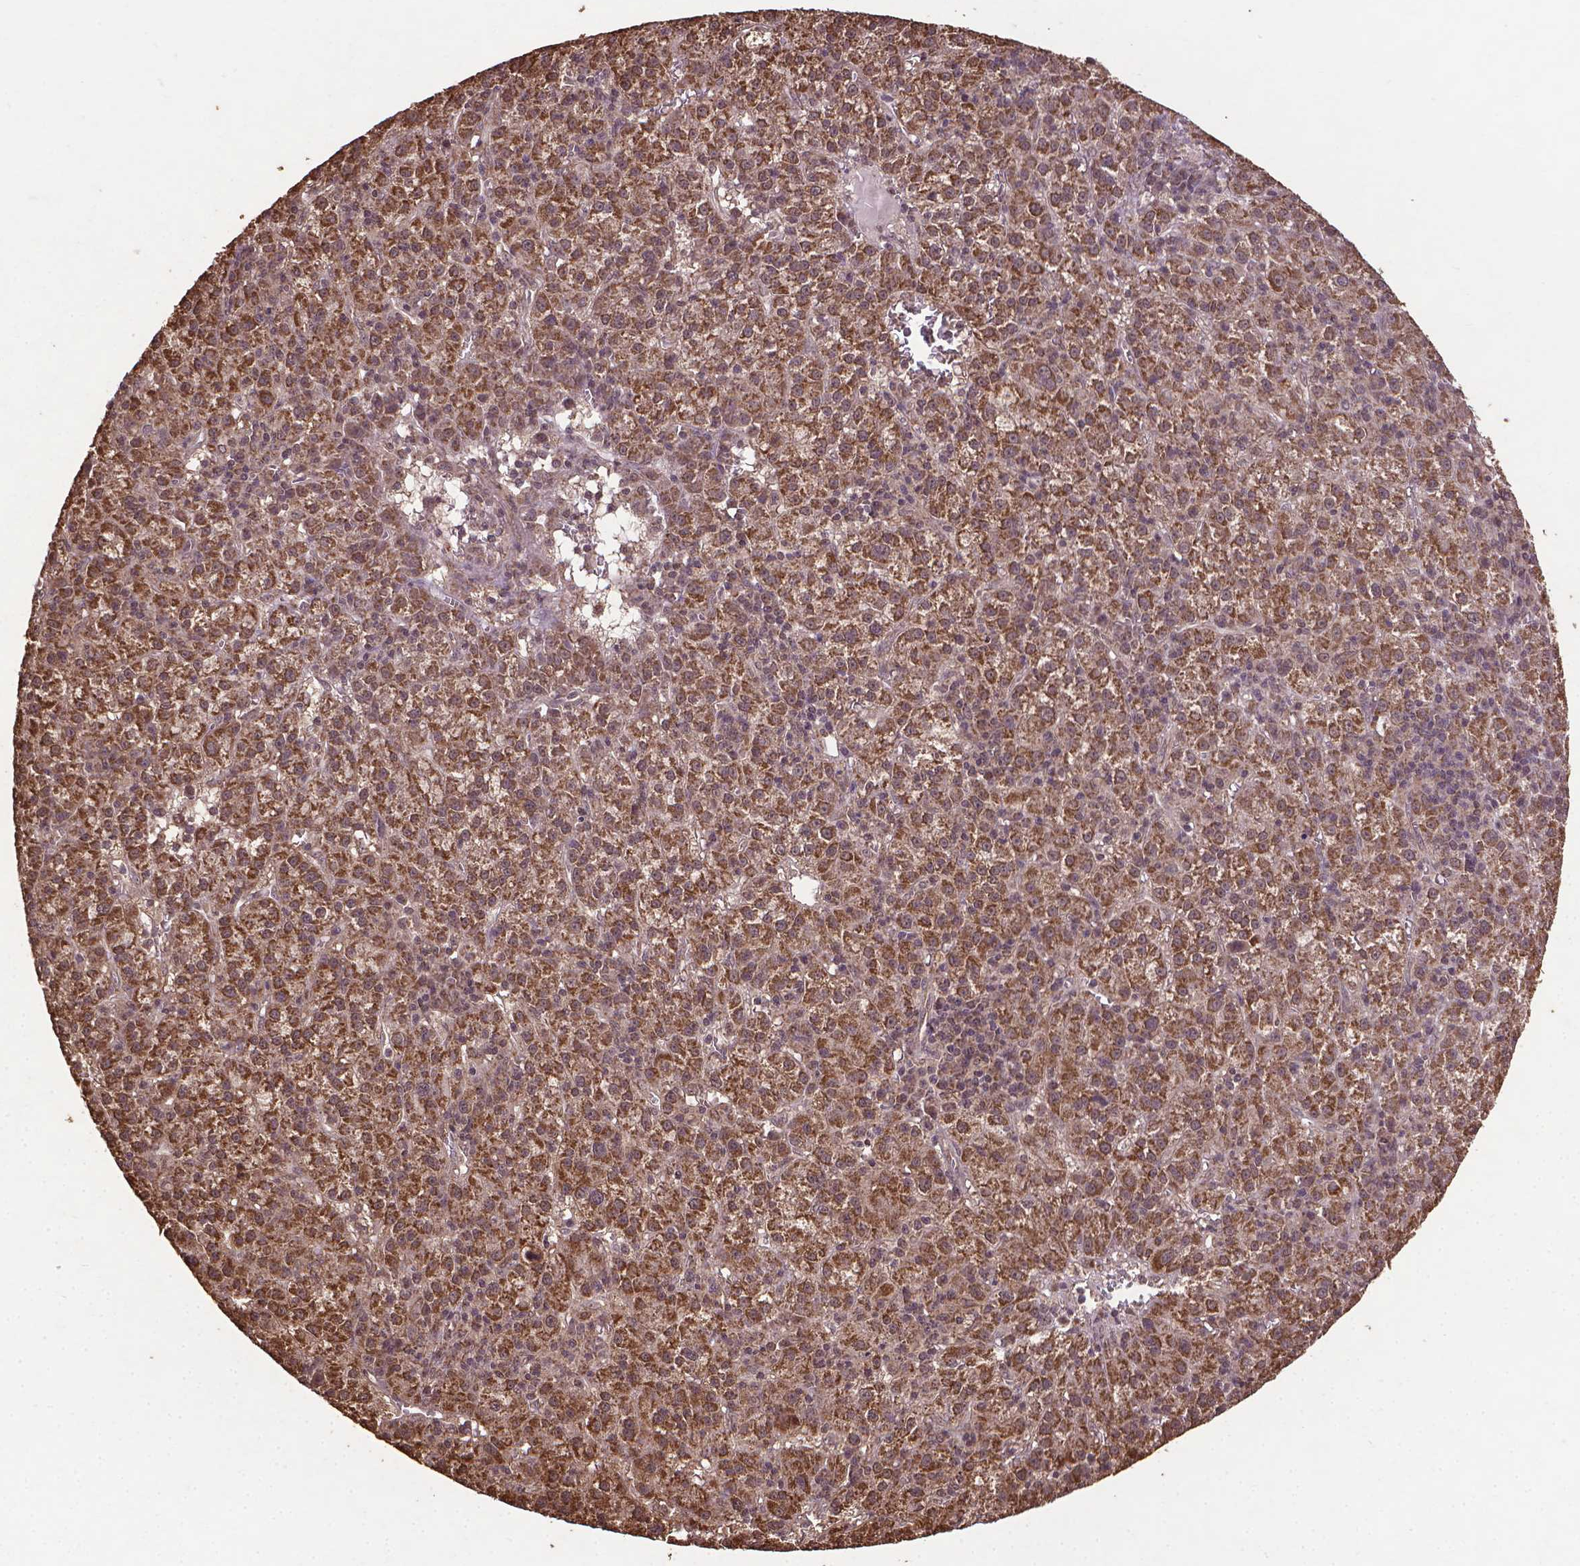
{"staining": {"intensity": "strong", "quantity": ">75%", "location": "cytoplasmic/membranous"}, "tissue": "liver cancer", "cell_type": "Tumor cells", "image_type": "cancer", "snomed": [{"axis": "morphology", "description": "Carcinoma, Hepatocellular, NOS"}, {"axis": "topography", "description": "Liver"}], "caption": "Tumor cells display strong cytoplasmic/membranous positivity in about >75% of cells in hepatocellular carcinoma (liver).", "gene": "DCAF1", "patient": {"sex": "female", "age": 60}}